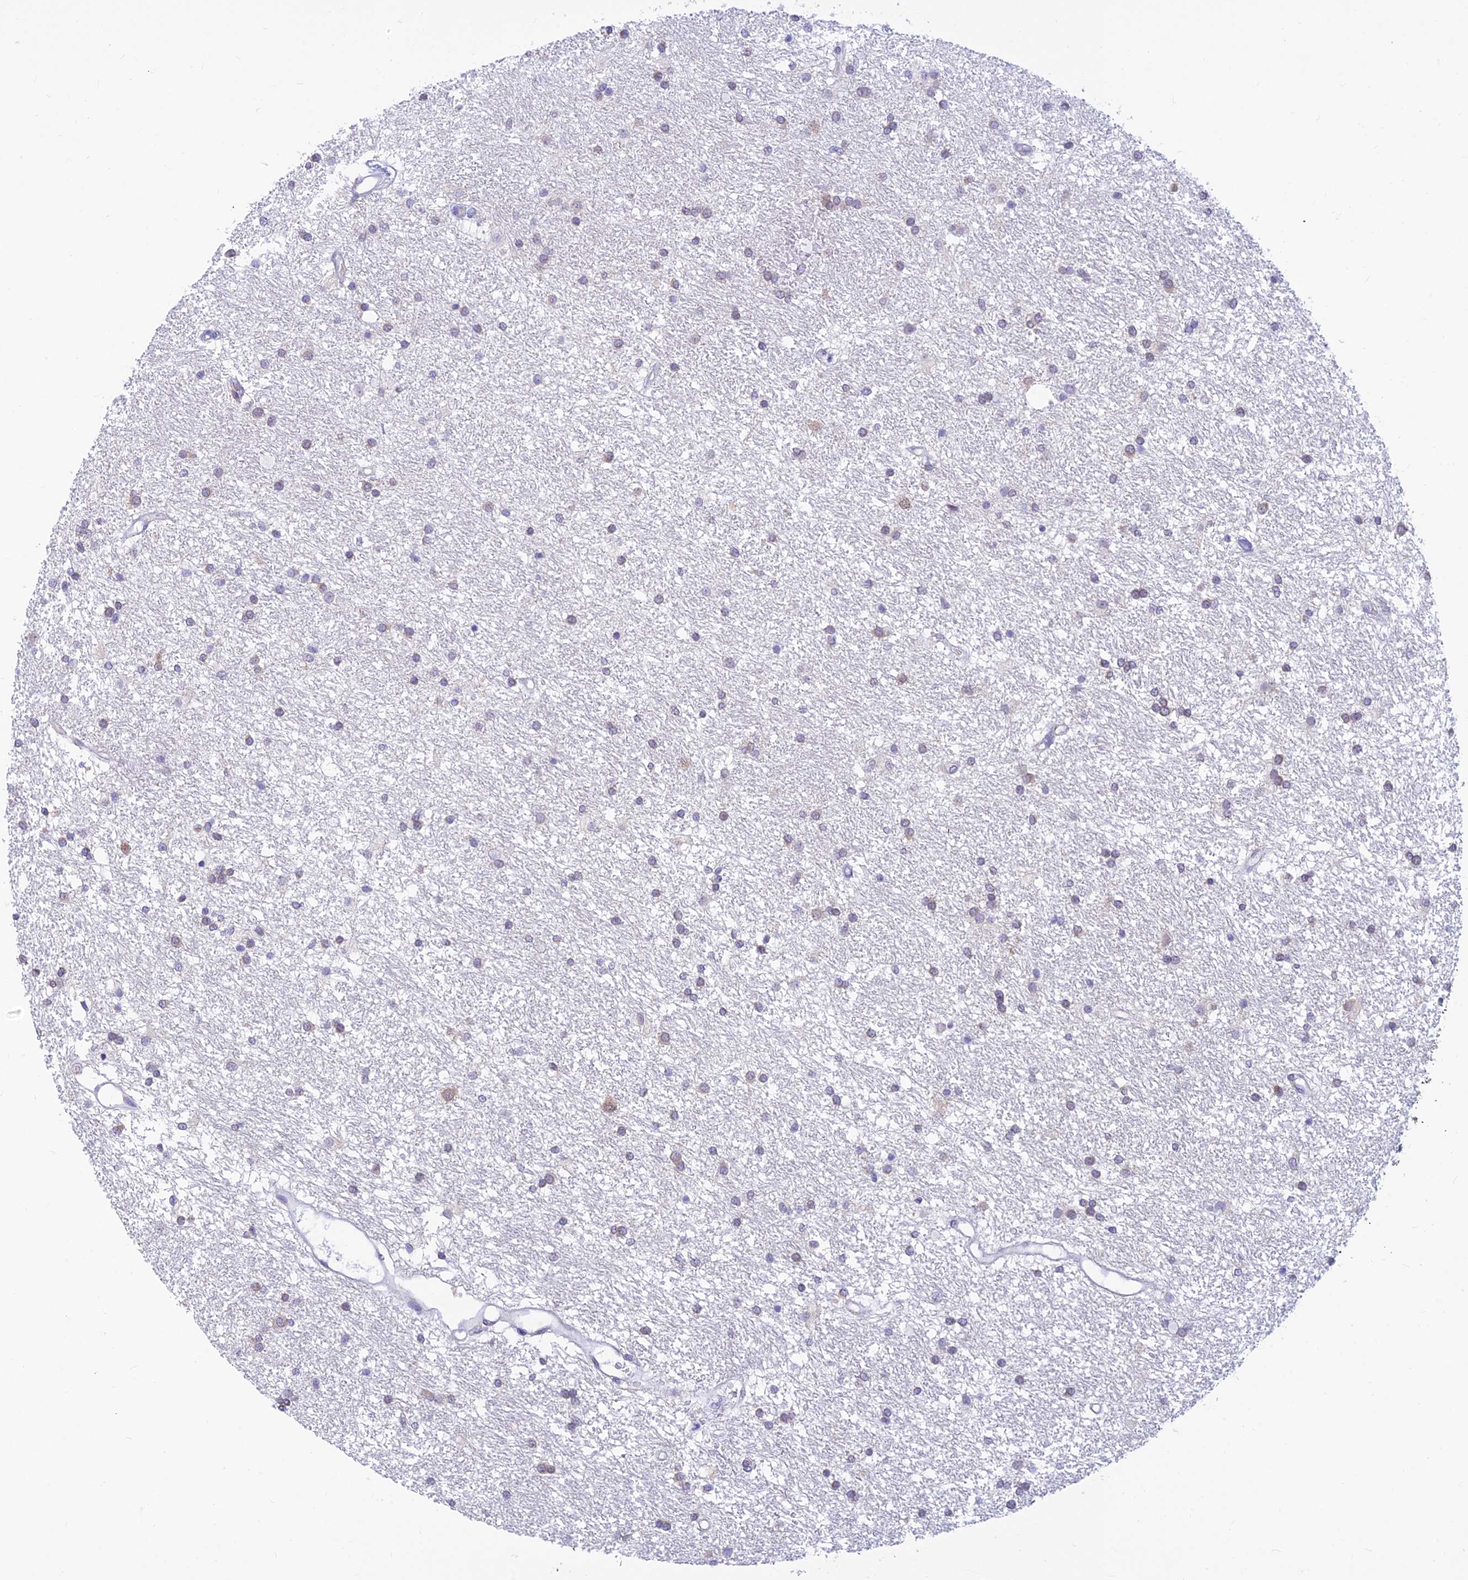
{"staining": {"intensity": "weak", "quantity": "<25%", "location": "cytoplasmic/membranous"}, "tissue": "glioma", "cell_type": "Tumor cells", "image_type": "cancer", "snomed": [{"axis": "morphology", "description": "Glioma, malignant, High grade"}, {"axis": "topography", "description": "Brain"}], "caption": "Tumor cells are negative for protein expression in human glioma.", "gene": "INKA1", "patient": {"sex": "male", "age": 77}}